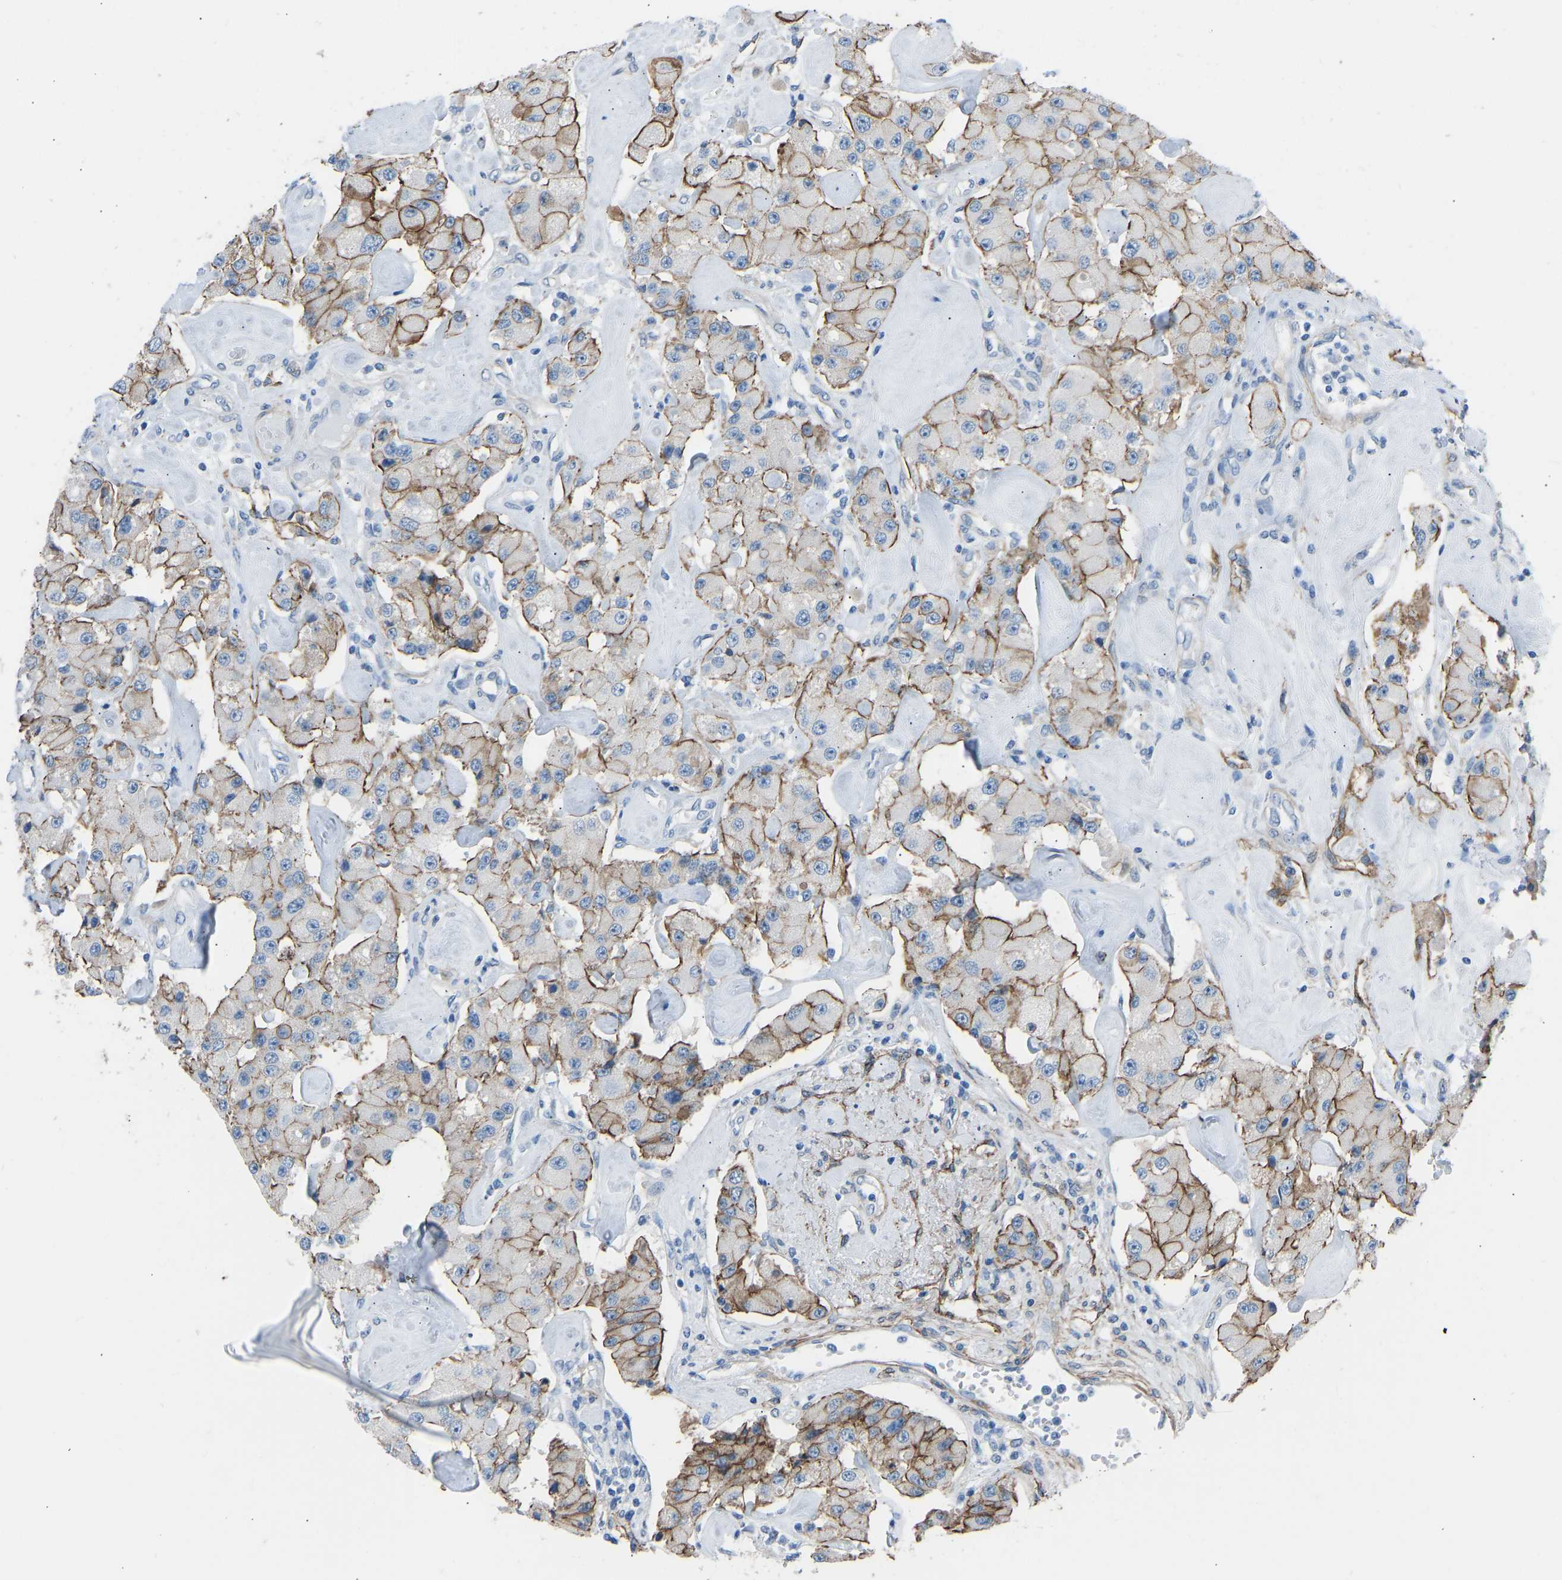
{"staining": {"intensity": "moderate", "quantity": ">75%", "location": "cytoplasmic/membranous"}, "tissue": "carcinoid", "cell_type": "Tumor cells", "image_type": "cancer", "snomed": [{"axis": "morphology", "description": "Carcinoid, malignant, NOS"}, {"axis": "topography", "description": "Pancreas"}], "caption": "Carcinoid (malignant) stained with a protein marker displays moderate staining in tumor cells.", "gene": "MYH10", "patient": {"sex": "male", "age": 41}}